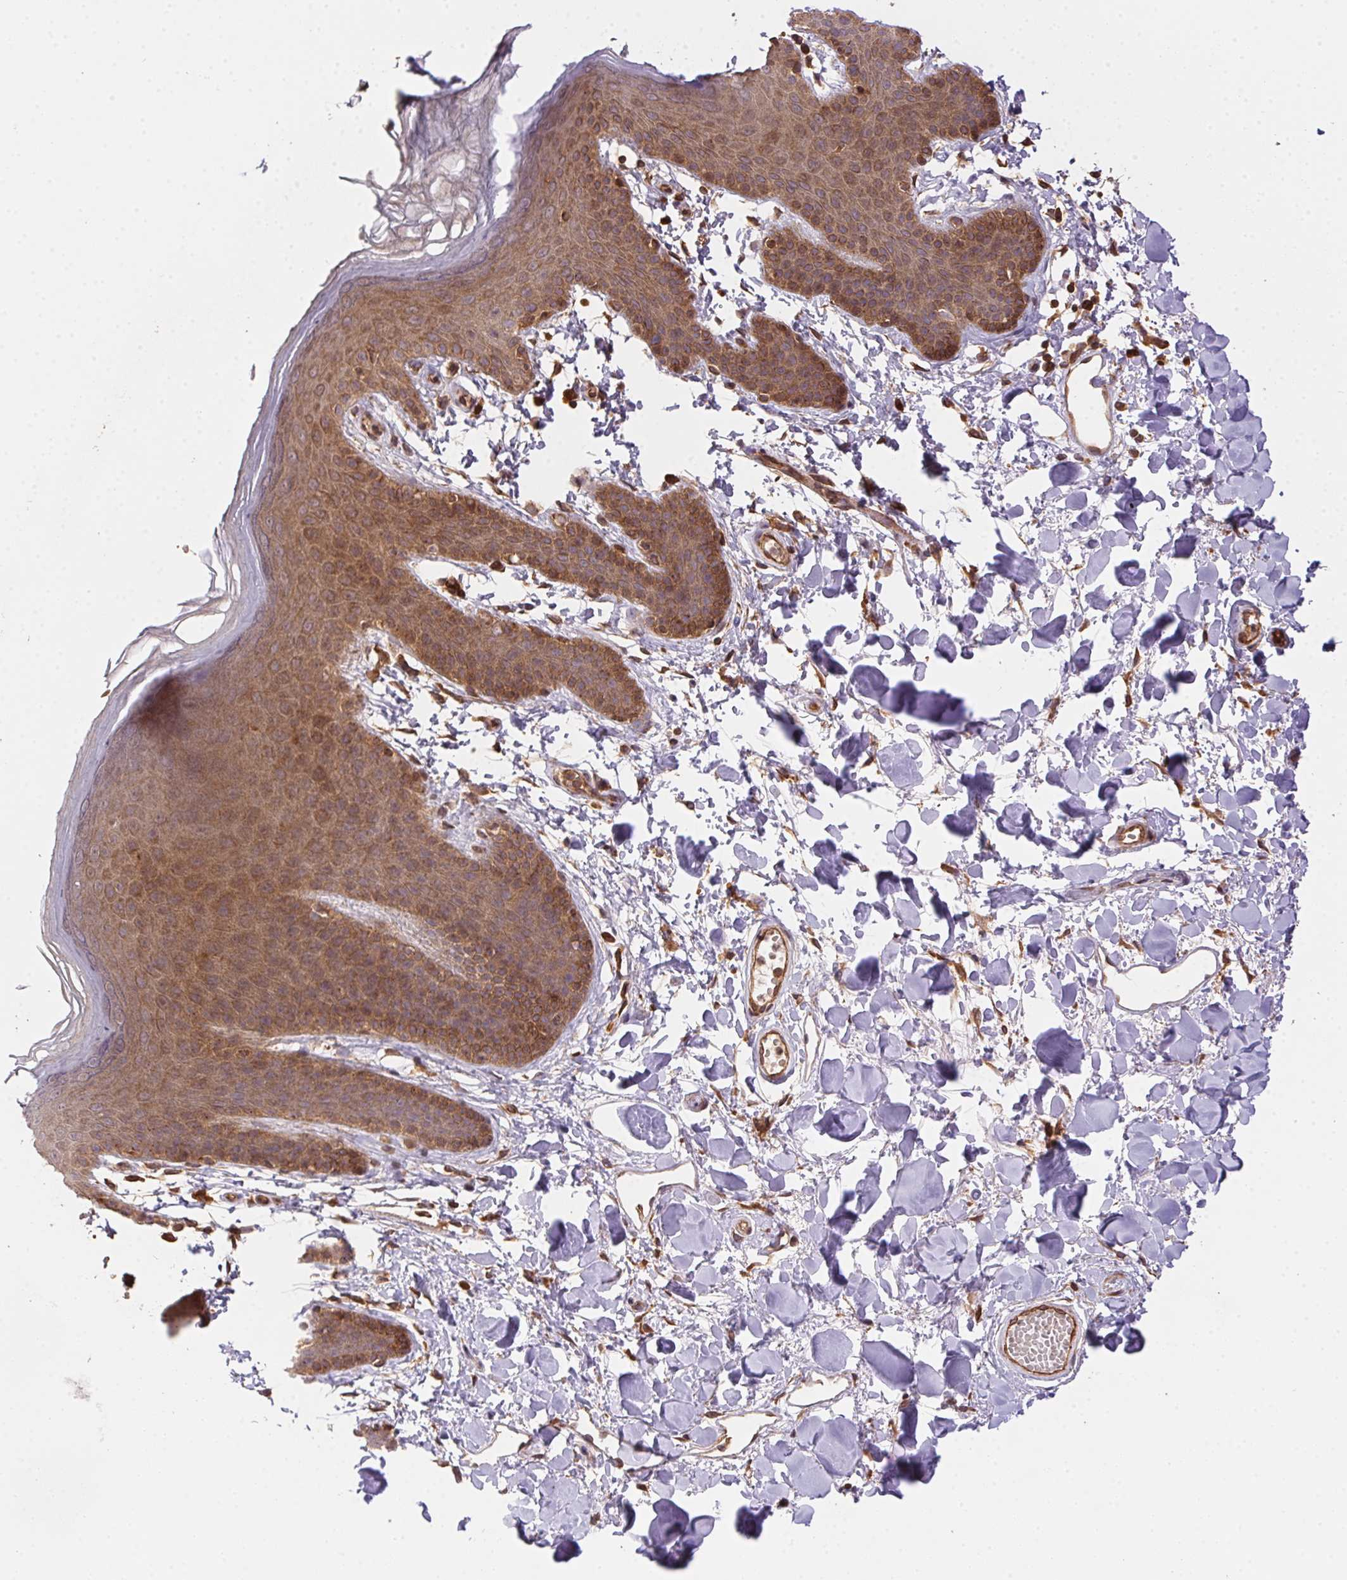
{"staining": {"intensity": "moderate", "quantity": ">75%", "location": "cytoplasmic/membranous,nuclear"}, "tissue": "skin", "cell_type": "Epidermal cells", "image_type": "normal", "snomed": [{"axis": "morphology", "description": "Normal tissue, NOS"}, {"axis": "topography", "description": "Anal"}], "caption": "Unremarkable skin exhibits moderate cytoplasmic/membranous,nuclear expression in about >75% of epidermal cells Immunohistochemistry (ihc) stains the protein of interest in brown and the nuclei are stained blue..", "gene": "MEX3D", "patient": {"sex": "male", "age": 53}}